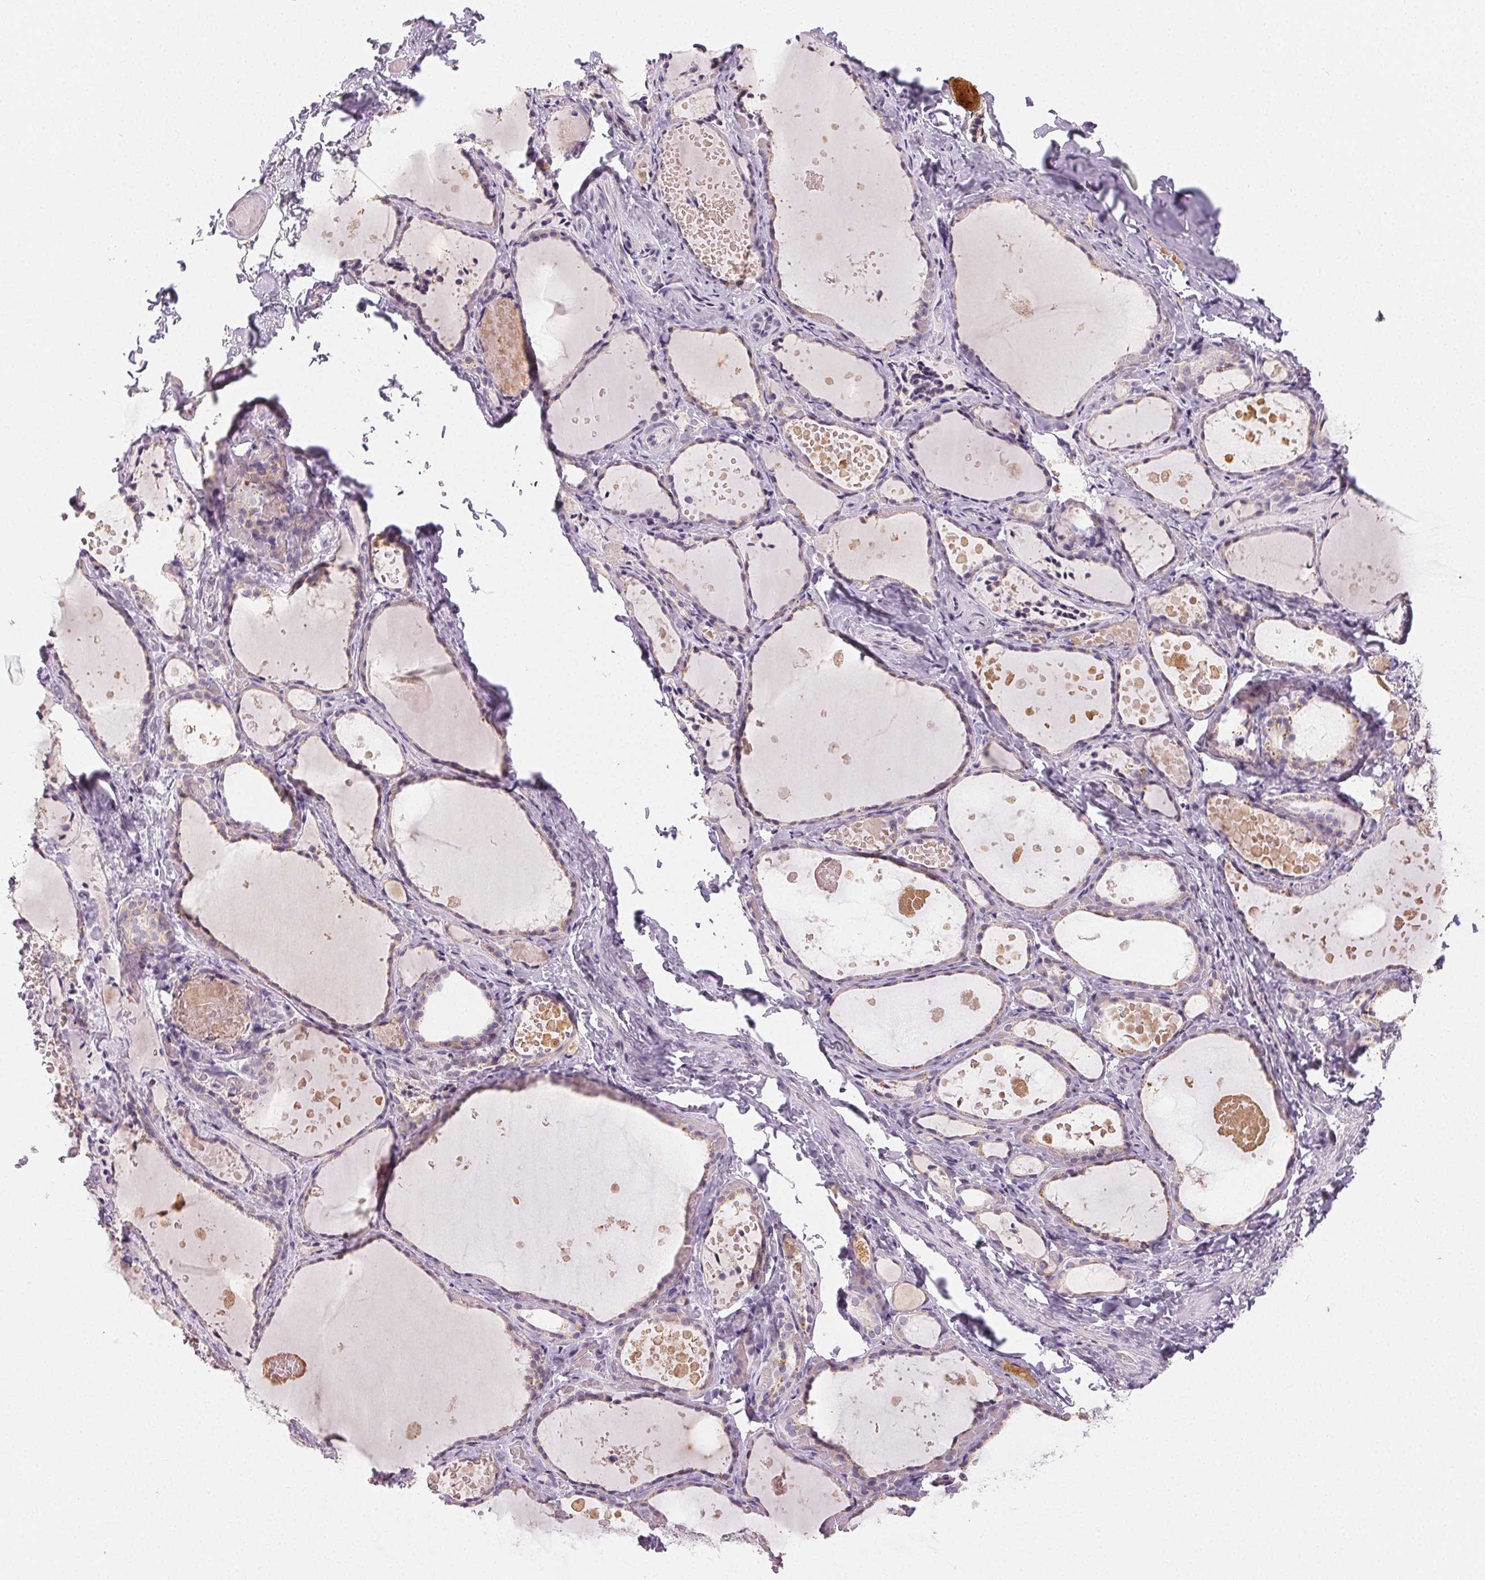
{"staining": {"intensity": "weak", "quantity": "<25%", "location": "cytoplasmic/membranous"}, "tissue": "thyroid gland", "cell_type": "Glandular cells", "image_type": "normal", "snomed": [{"axis": "morphology", "description": "Normal tissue, NOS"}, {"axis": "topography", "description": "Thyroid gland"}], "caption": "Glandular cells show no significant expression in benign thyroid gland.", "gene": "SFTPD", "patient": {"sex": "female", "age": 56}}